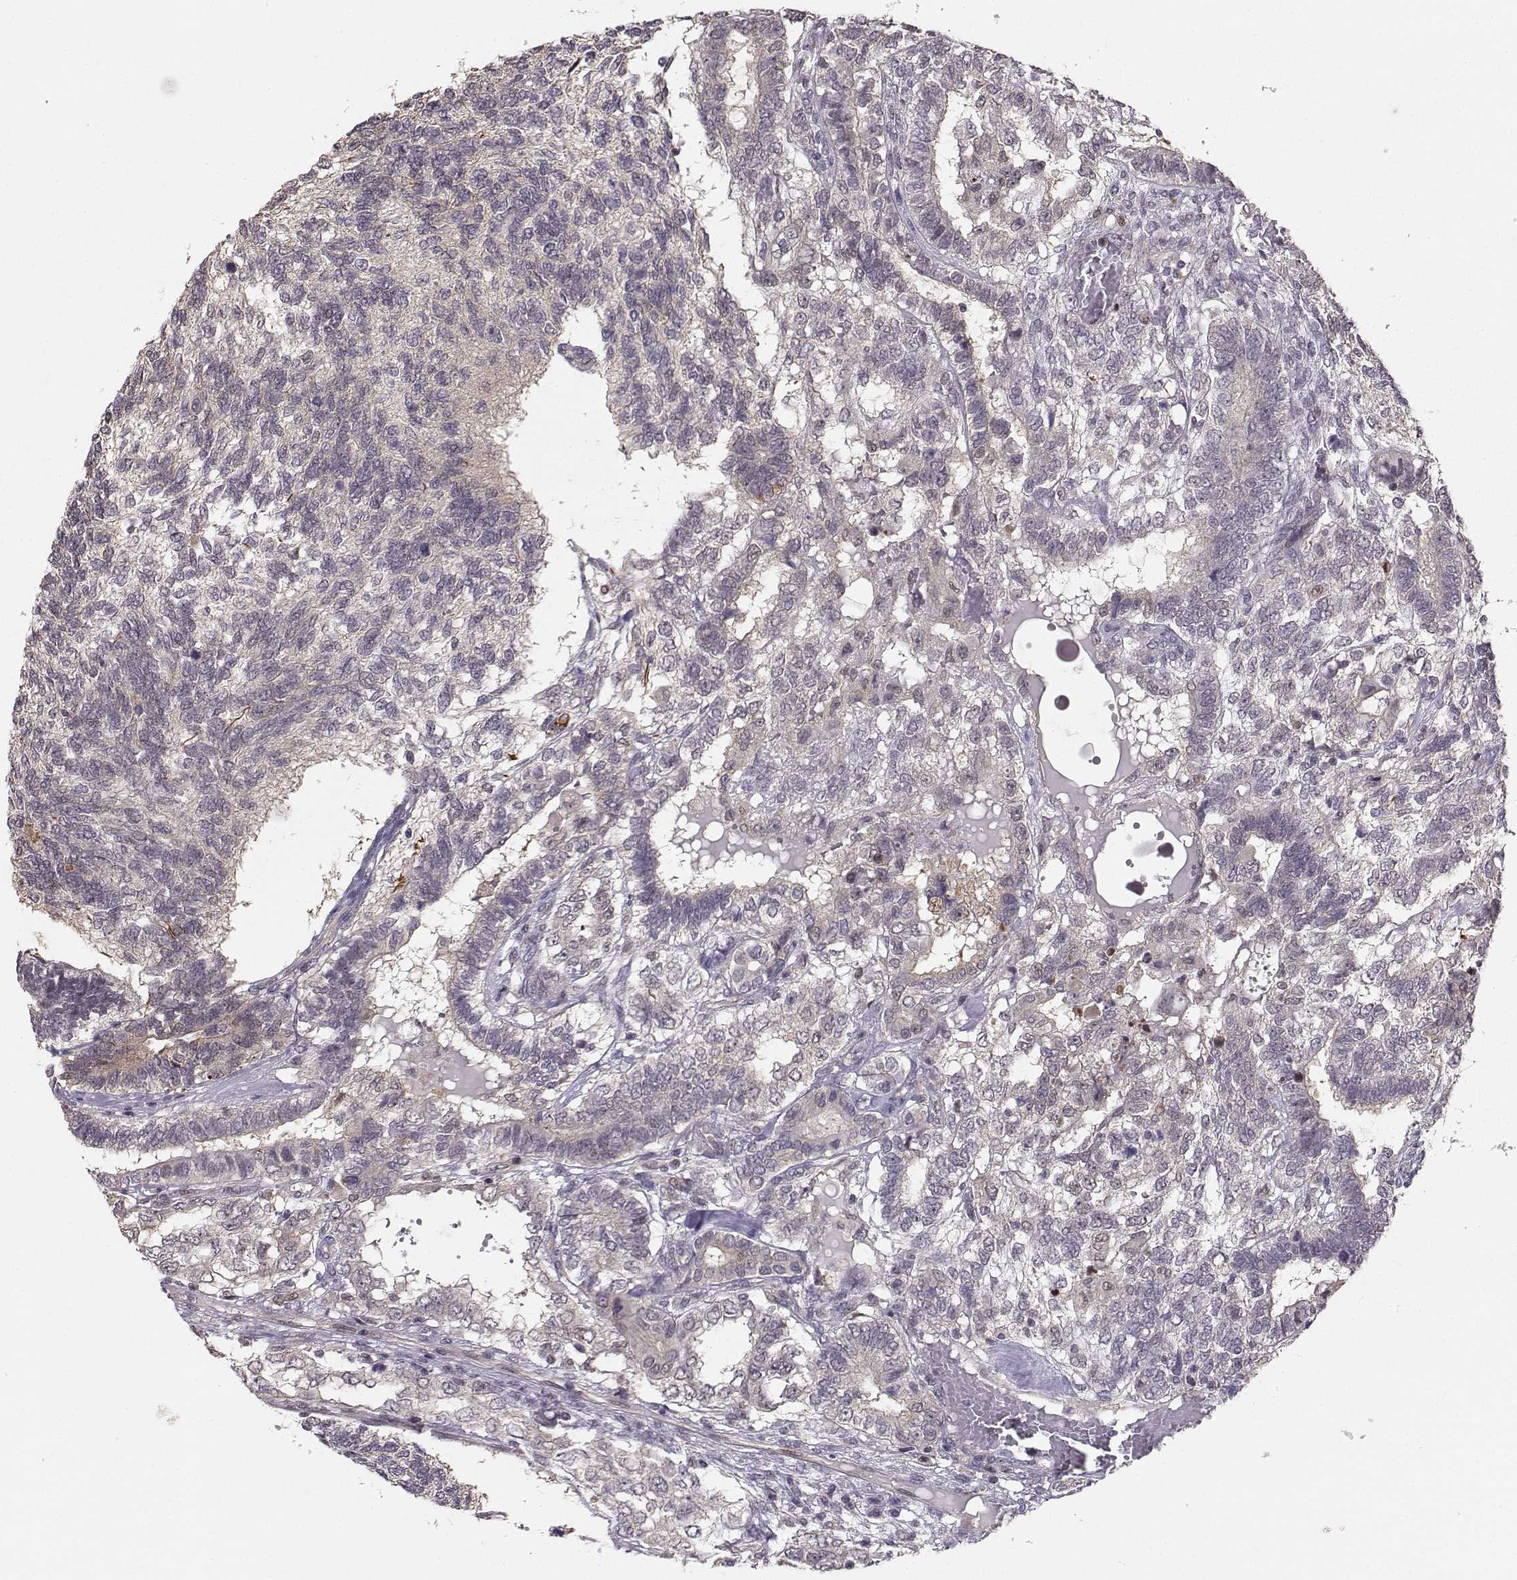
{"staining": {"intensity": "negative", "quantity": "none", "location": "none"}, "tissue": "testis cancer", "cell_type": "Tumor cells", "image_type": "cancer", "snomed": [{"axis": "morphology", "description": "Seminoma, NOS"}, {"axis": "morphology", "description": "Carcinoma, Embryonal, NOS"}, {"axis": "topography", "description": "Testis"}], "caption": "Immunohistochemistry photomicrograph of testis embryonal carcinoma stained for a protein (brown), which exhibits no staining in tumor cells.", "gene": "PKP2", "patient": {"sex": "male", "age": 41}}